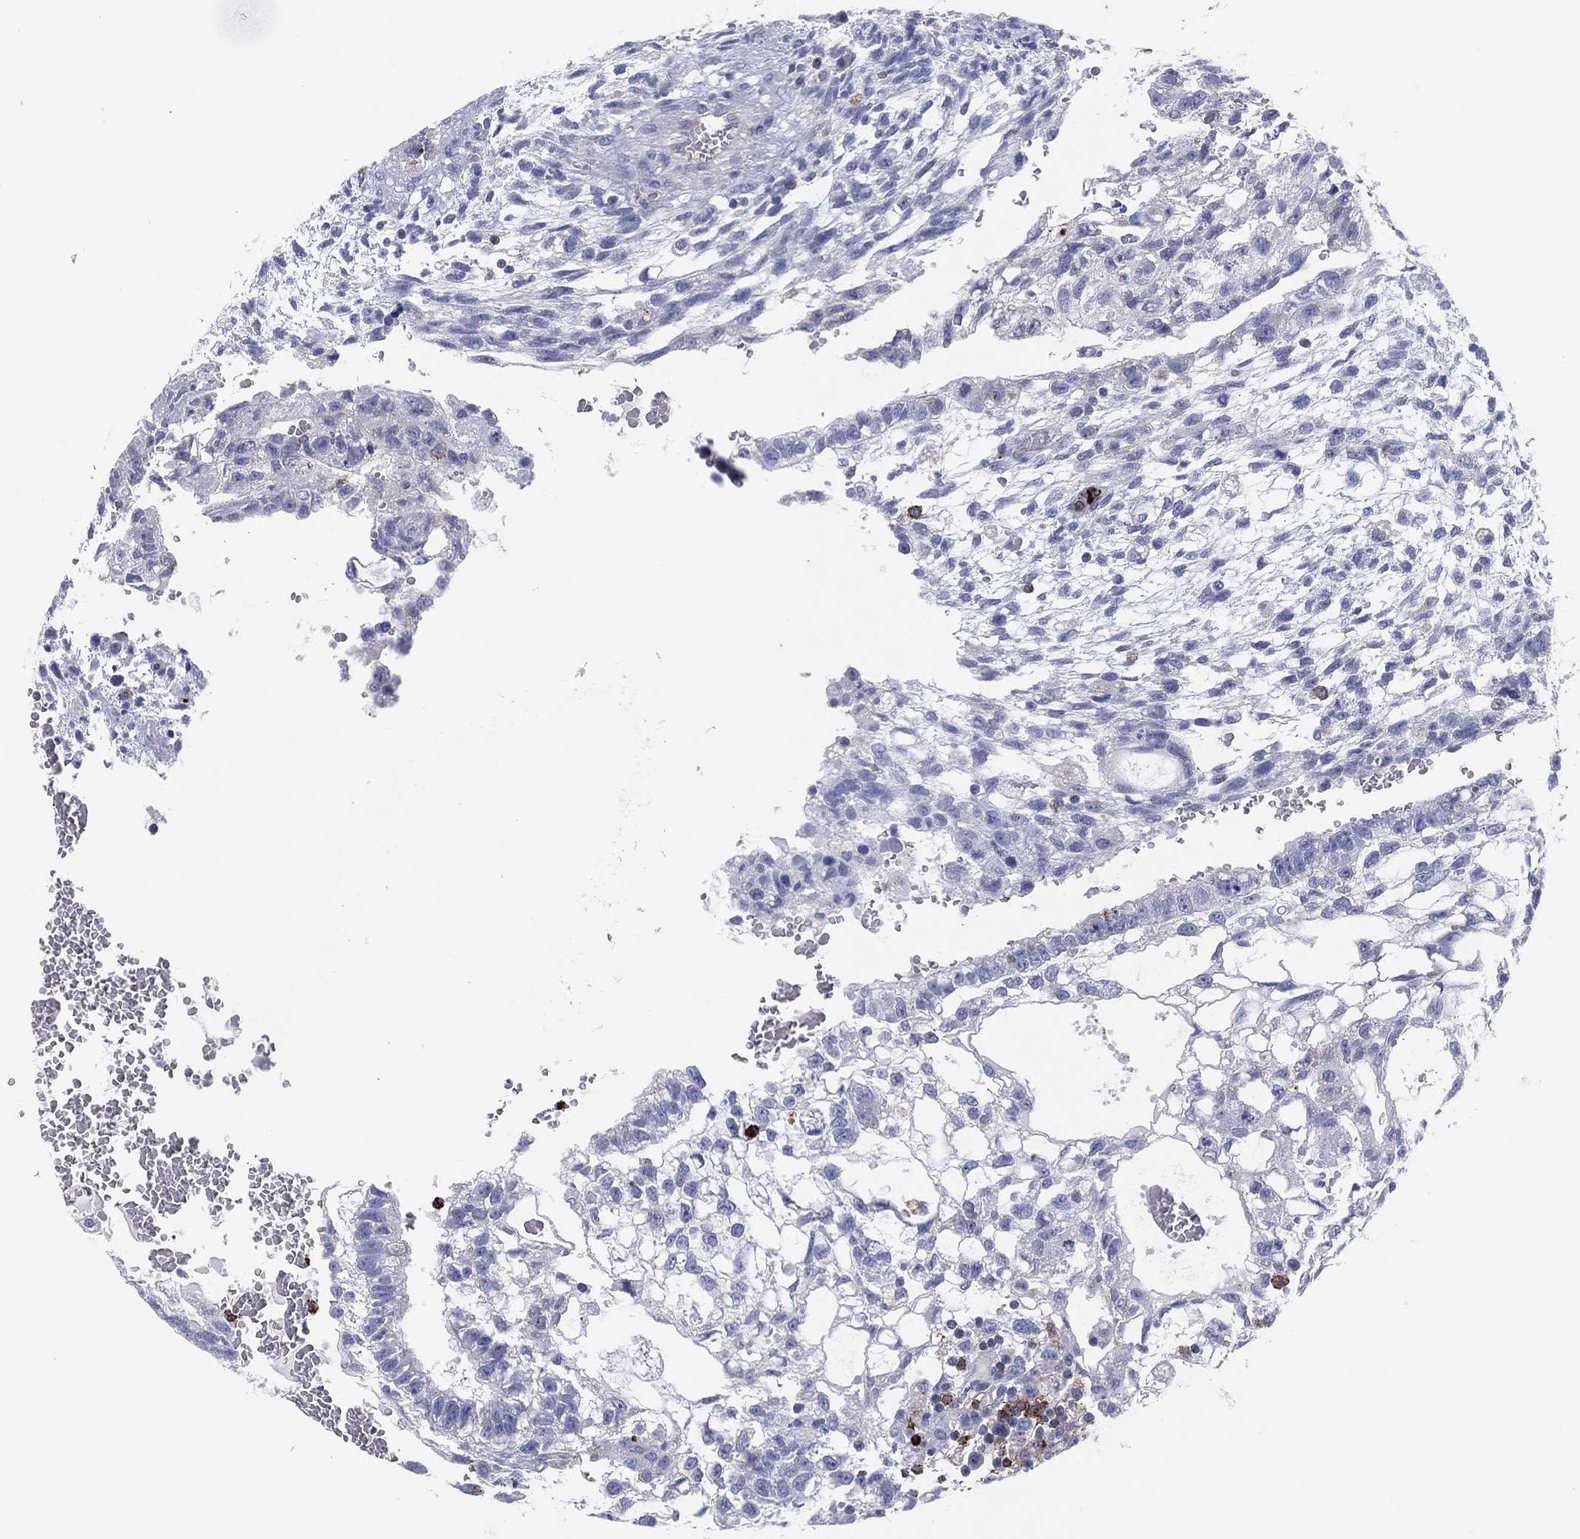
{"staining": {"intensity": "negative", "quantity": "none", "location": "none"}, "tissue": "testis cancer", "cell_type": "Tumor cells", "image_type": "cancer", "snomed": [{"axis": "morphology", "description": "Carcinoma, Embryonal, NOS"}, {"axis": "topography", "description": "Testis"}], "caption": "Tumor cells show no significant protein staining in testis cancer (embryonal carcinoma). (Brightfield microscopy of DAB (3,3'-diaminobenzidine) immunohistochemistry (IHC) at high magnification).", "gene": "PLAC8", "patient": {"sex": "male", "age": 32}}